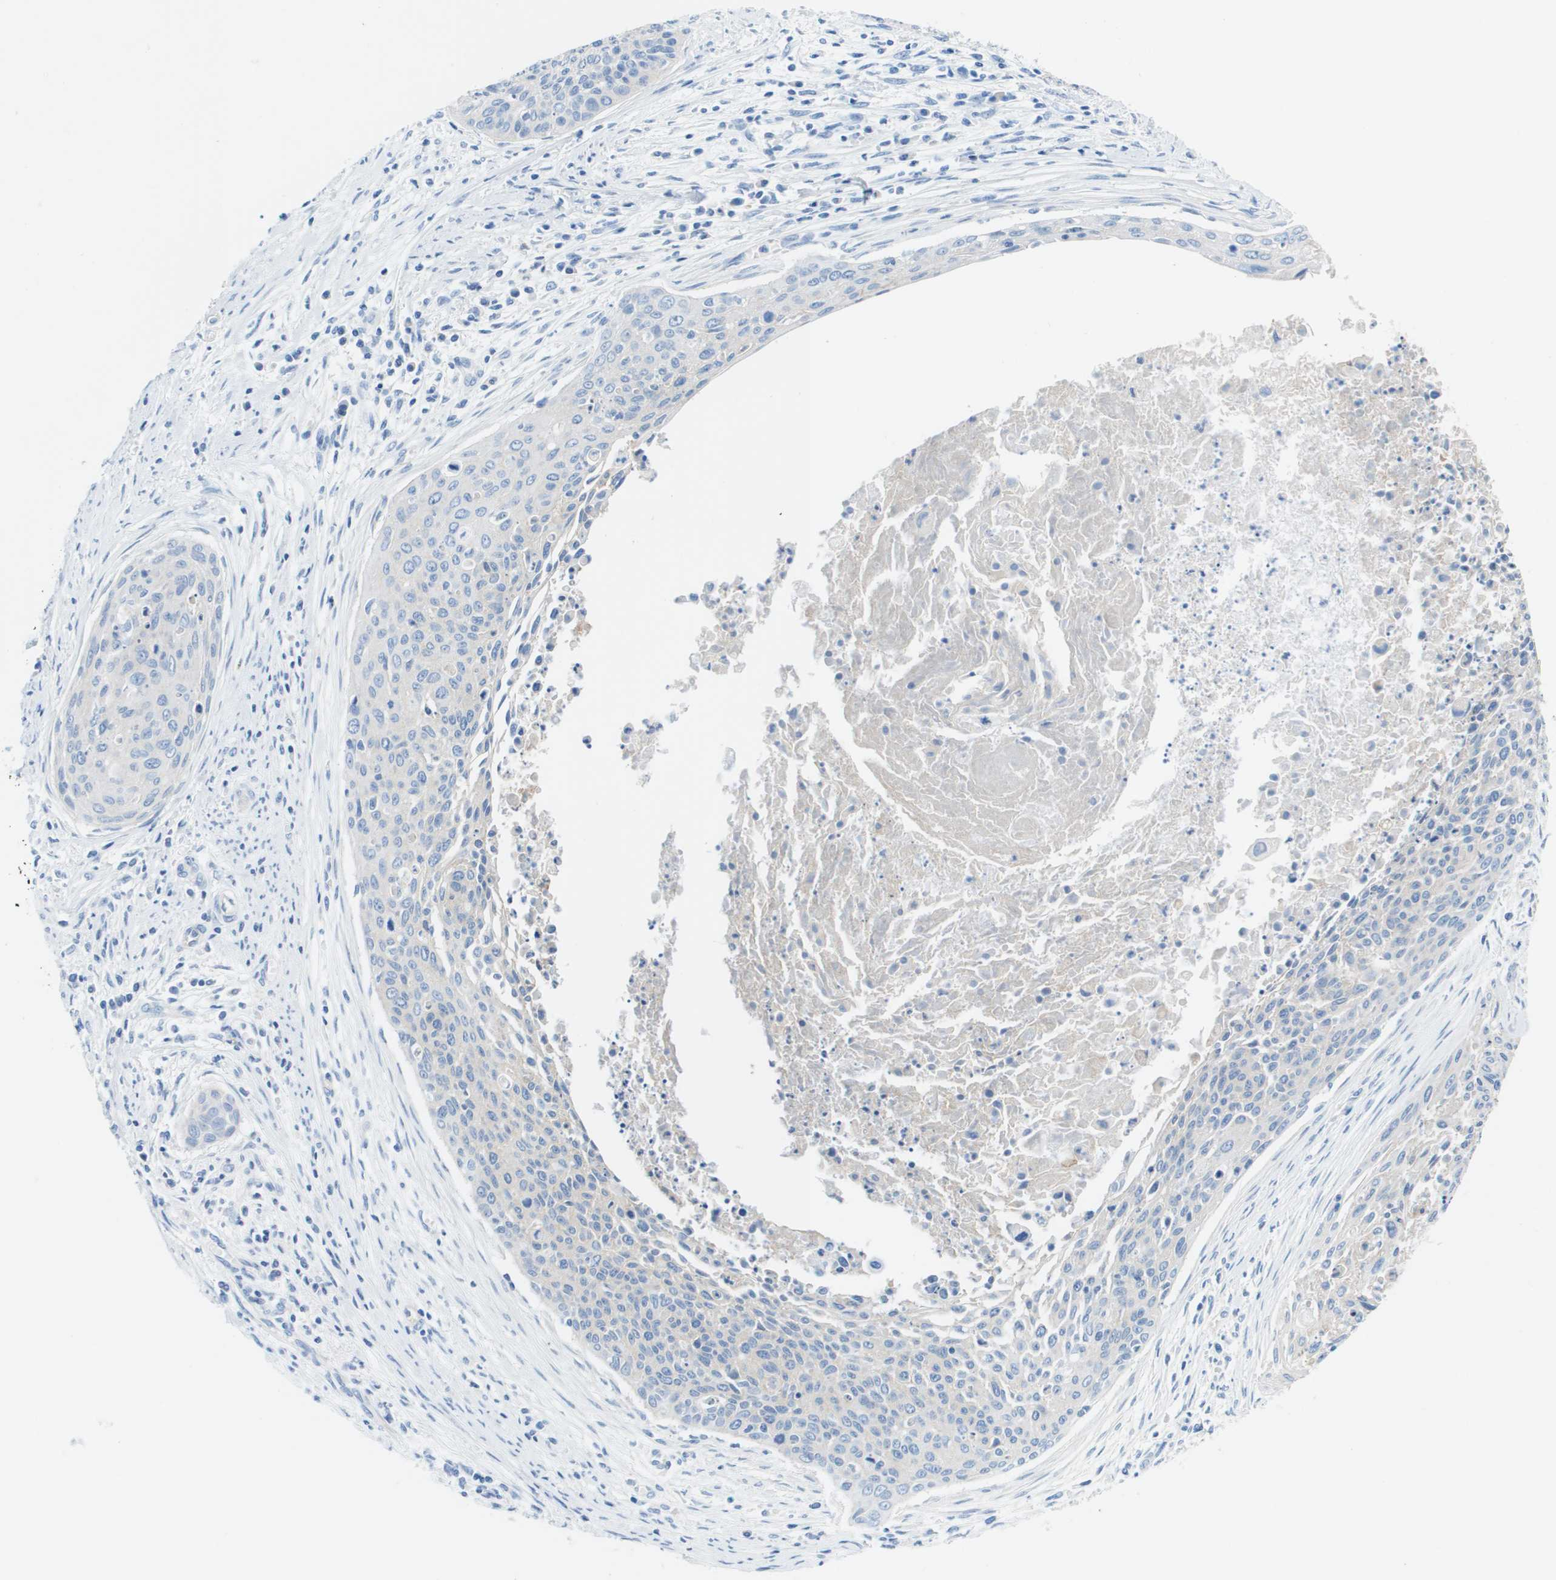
{"staining": {"intensity": "negative", "quantity": "none", "location": "none"}, "tissue": "cervical cancer", "cell_type": "Tumor cells", "image_type": "cancer", "snomed": [{"axis": "morphology", "description": "Squamous cell carcinoma, NOS"}, {"axis": "topography", "description": "Cervix"}], "caption": "DAB immunohistochemical staining of cervical cancer (squamous cell carcinoma) displays no significant positivity in tumor cells.", "gene": "CD46", "patient": {"sex": "female", "age": 55}}